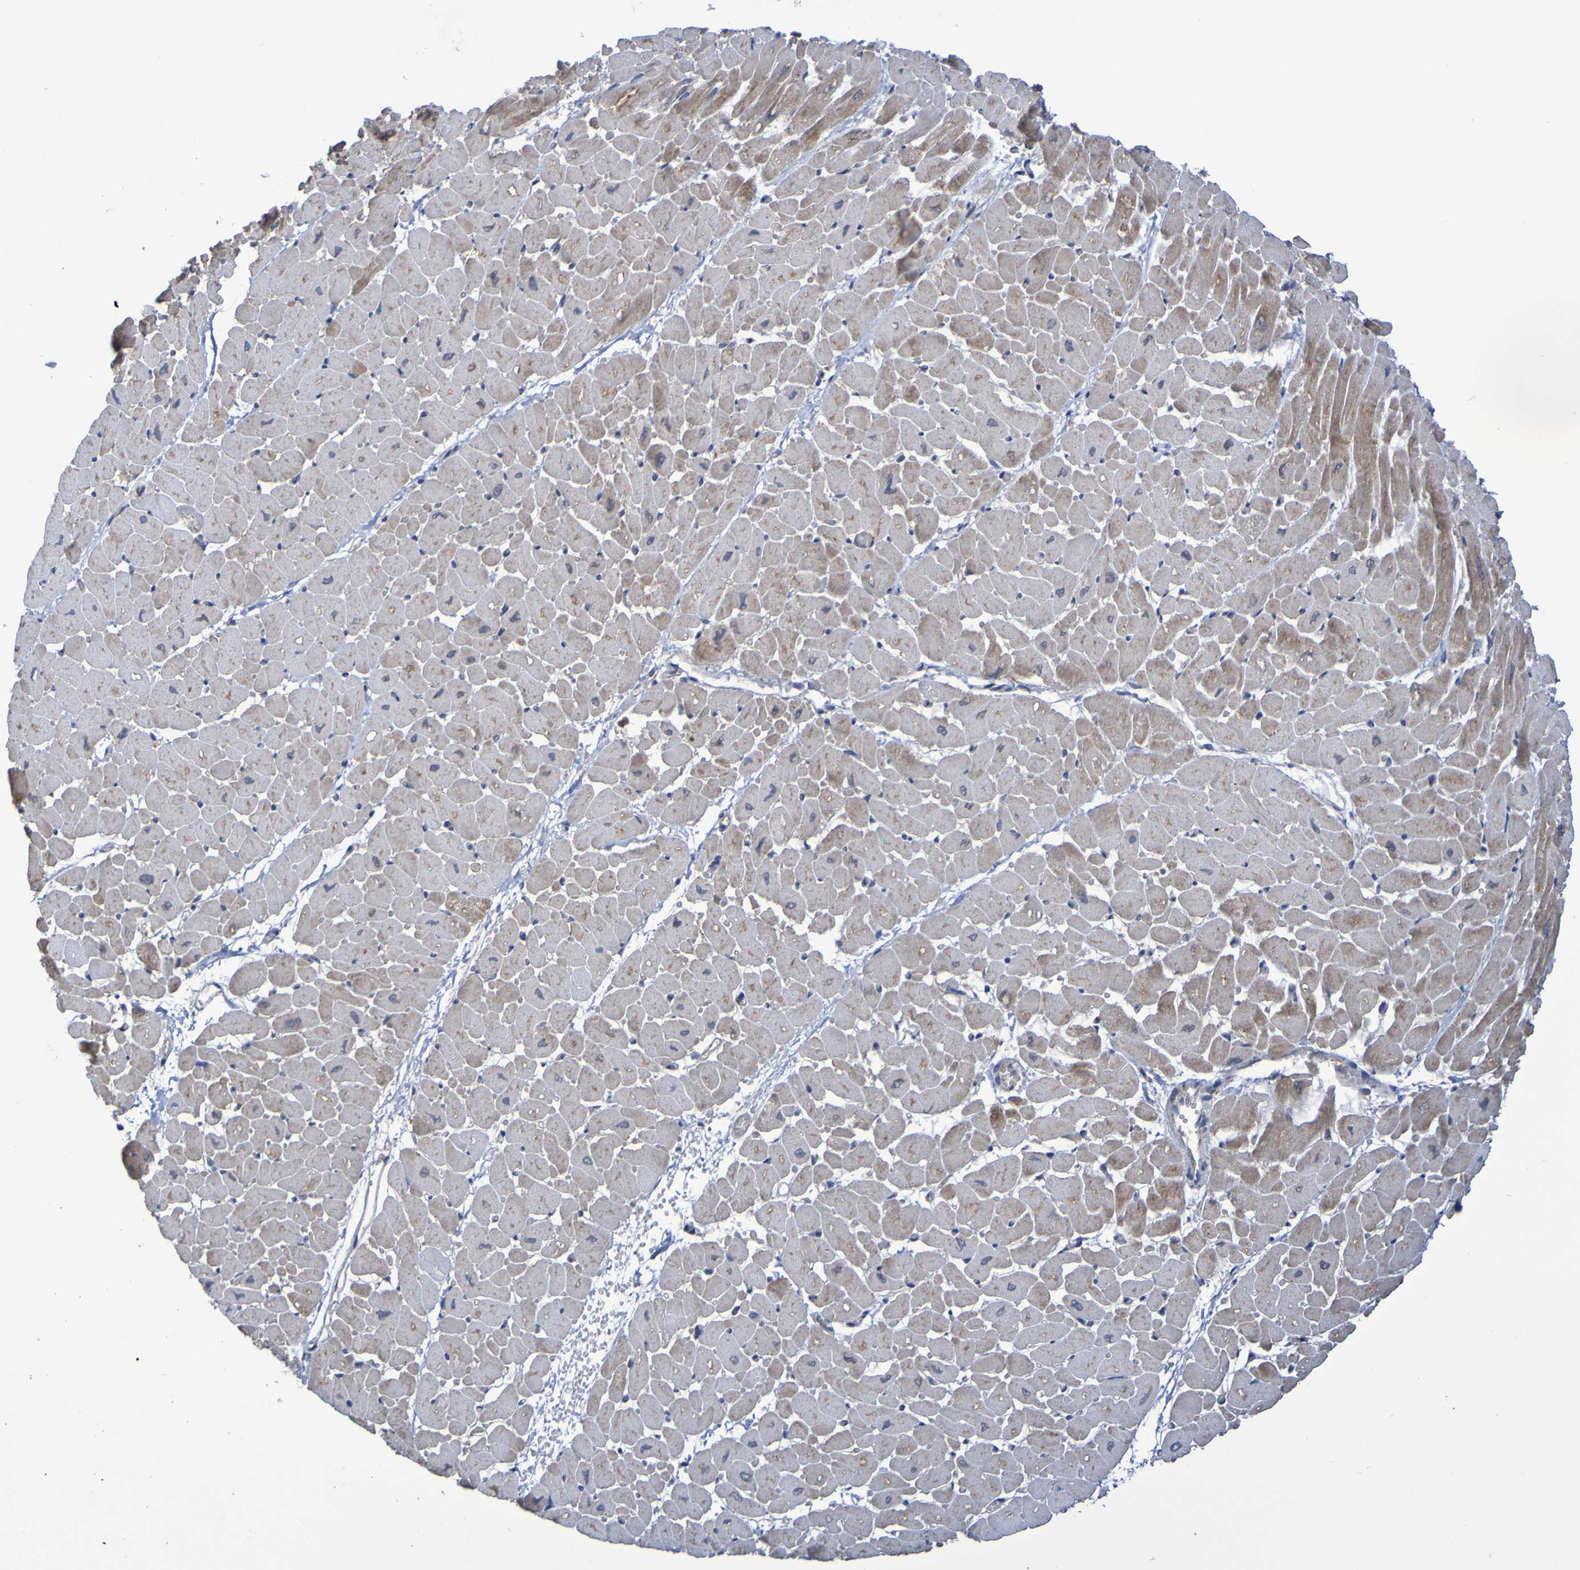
{"staining": {"intensity": "weak", "quantity": ">75%", "location": "cytoplasmic/membranous"}, "tissue": "heart muscle", "cell_type": "Cardiomyocytes", "image_type": "normal", "snomed": [{"axis": "morphology", "description": "Normal tissue, NOS"}, {"axis": "topography", "description": "Heart"}], "caption": "This is a micrograph of immunohistochemistry (IHC) staining of unremarkable heart muscle, which shows weak staining in the cytoplasmic/membranous of cardiomyocytes.", "gene": "LMBRD2", "patient": {"sex": "male", "age": 45}}